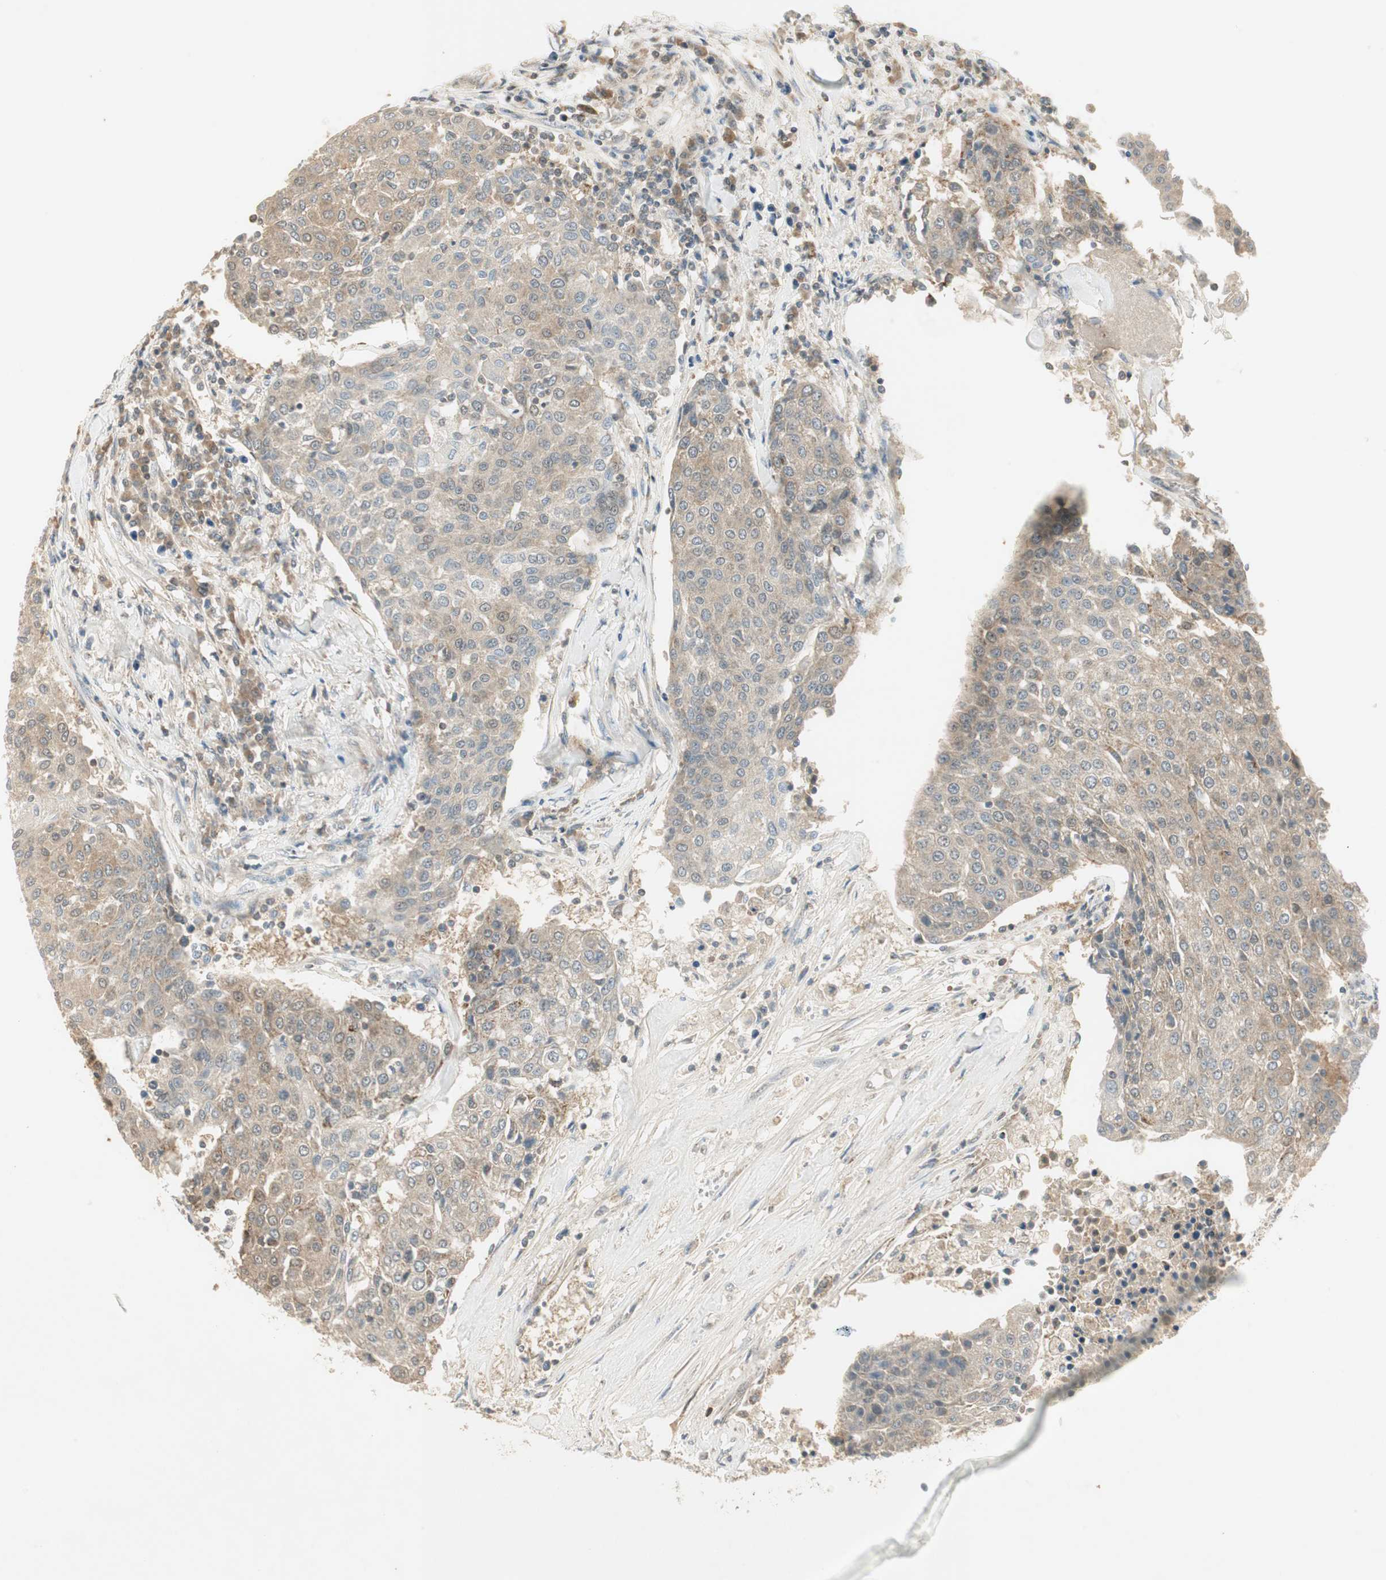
{"staining": {"intensity": "weak", "quantity": "25%-75%", "location": "cytoplasmic/membranous"}, "tissue": "urothelial cancer", "cell_type": "Tumor cells", "image_type": "cancer", "snomed": [{"axis": "morphology", "description": "Urothelial carcinoma, High grade"}, {"axis": "topography", "description": "Urinary bladder"}], "caption": "Brown immunohistochemical staining in human high-grade urothelial carcinoma shows weak cytoplasmic/membranous staining in approximately 25%-75% of tumor cells.", "gene": "USP2", "patient": {"sex": "female", "age": 85}}